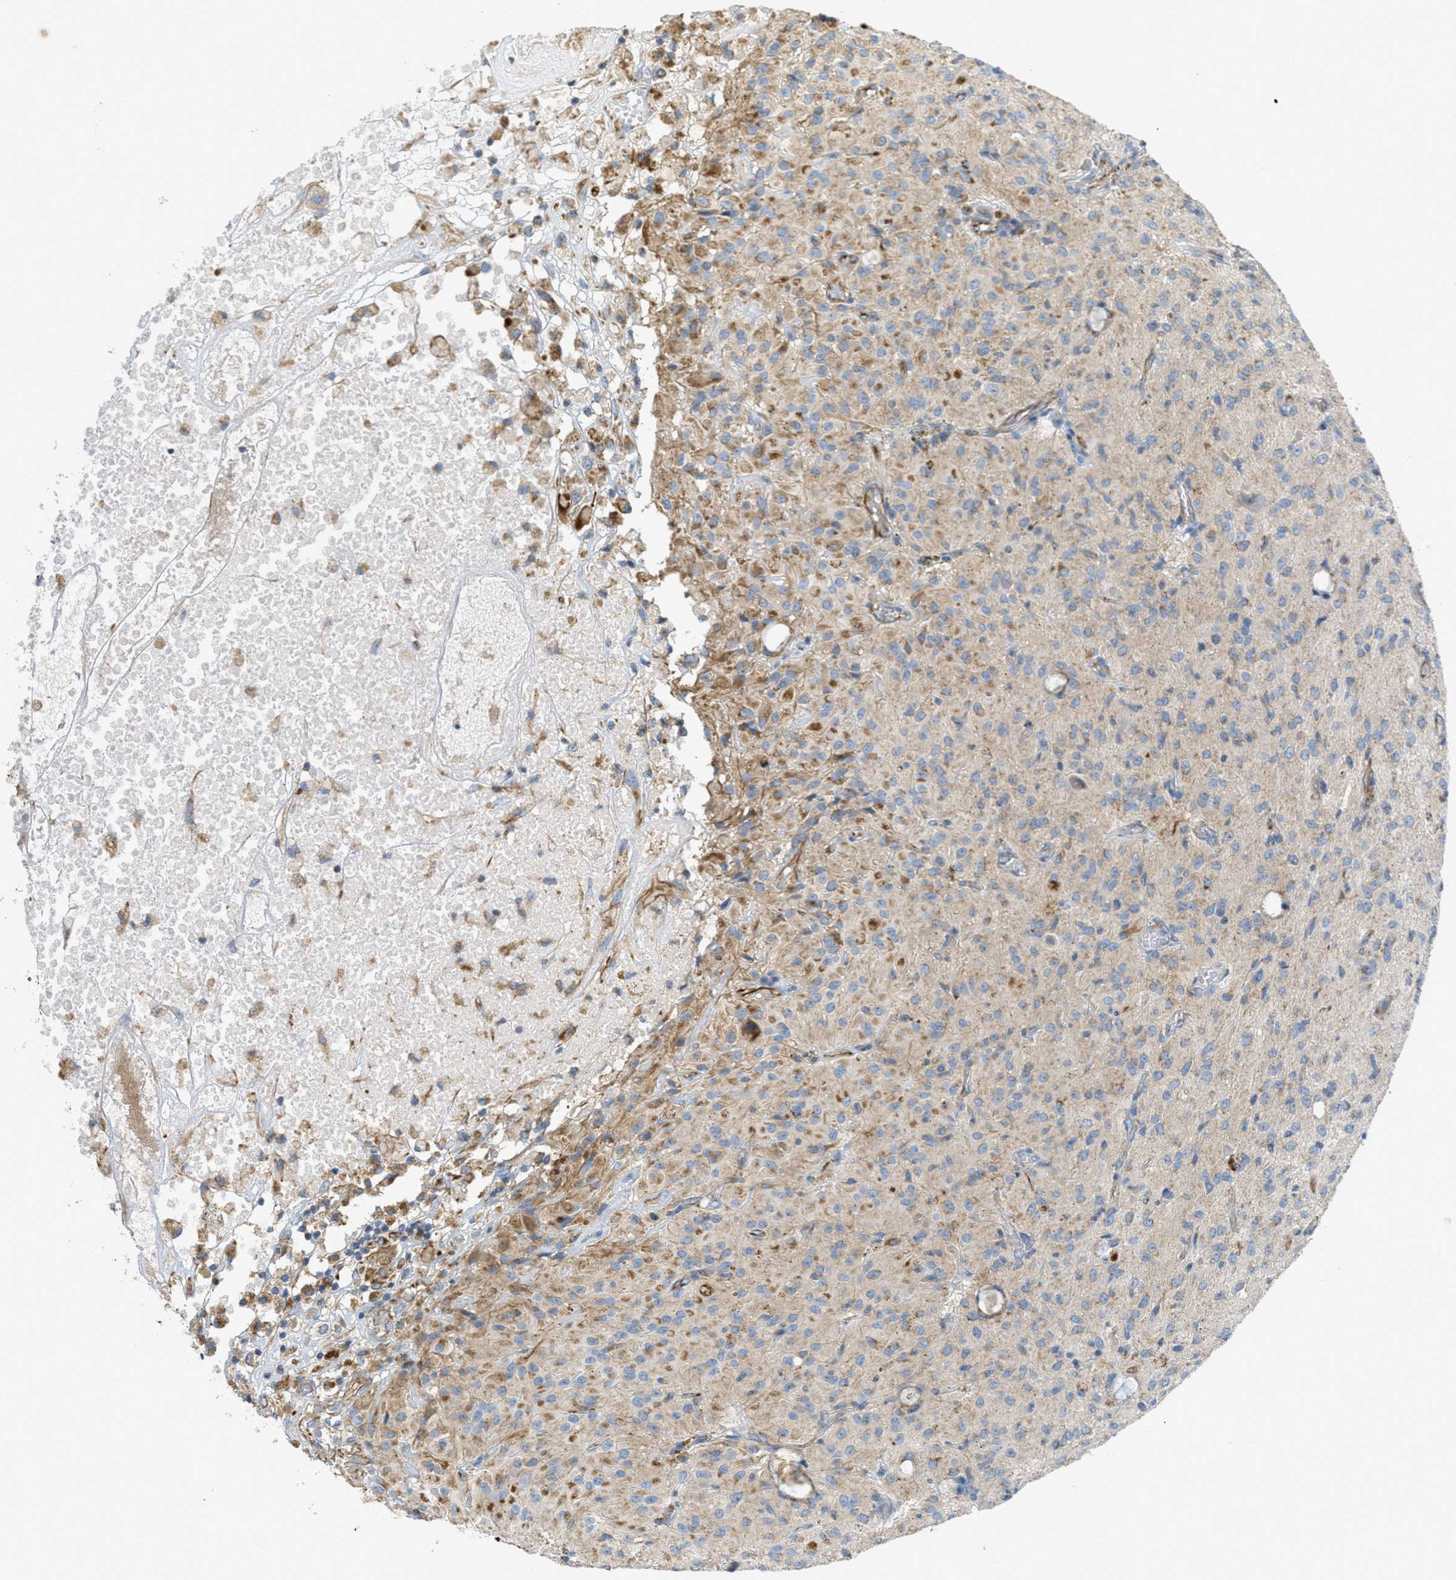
{"staining": {"intensity": "negative", "quantity": "none", "location": "none"}, "tissue": "glioma", "cell_type": "Tumor cells", "image_type": "cancer", "snomed": [{"axis": "morphology", "description": "Glioma, malignant, High grade"}, {"axis": "topography", "description": "Brain"}], "caption": "An immunohistochemistry (IHC) histopathology image of malignant glioma (high-grade) is shown. There is no staining in tumor cells of malignant glioma (high-grade). (Stains: DAB immunohistochemistry (IHC) with hematoxylin counter stain, Microscopy: brightfield microscopy at high magnification).", "gene": "BTN3A1", "patient": {"sex": "female", "age": 59}}